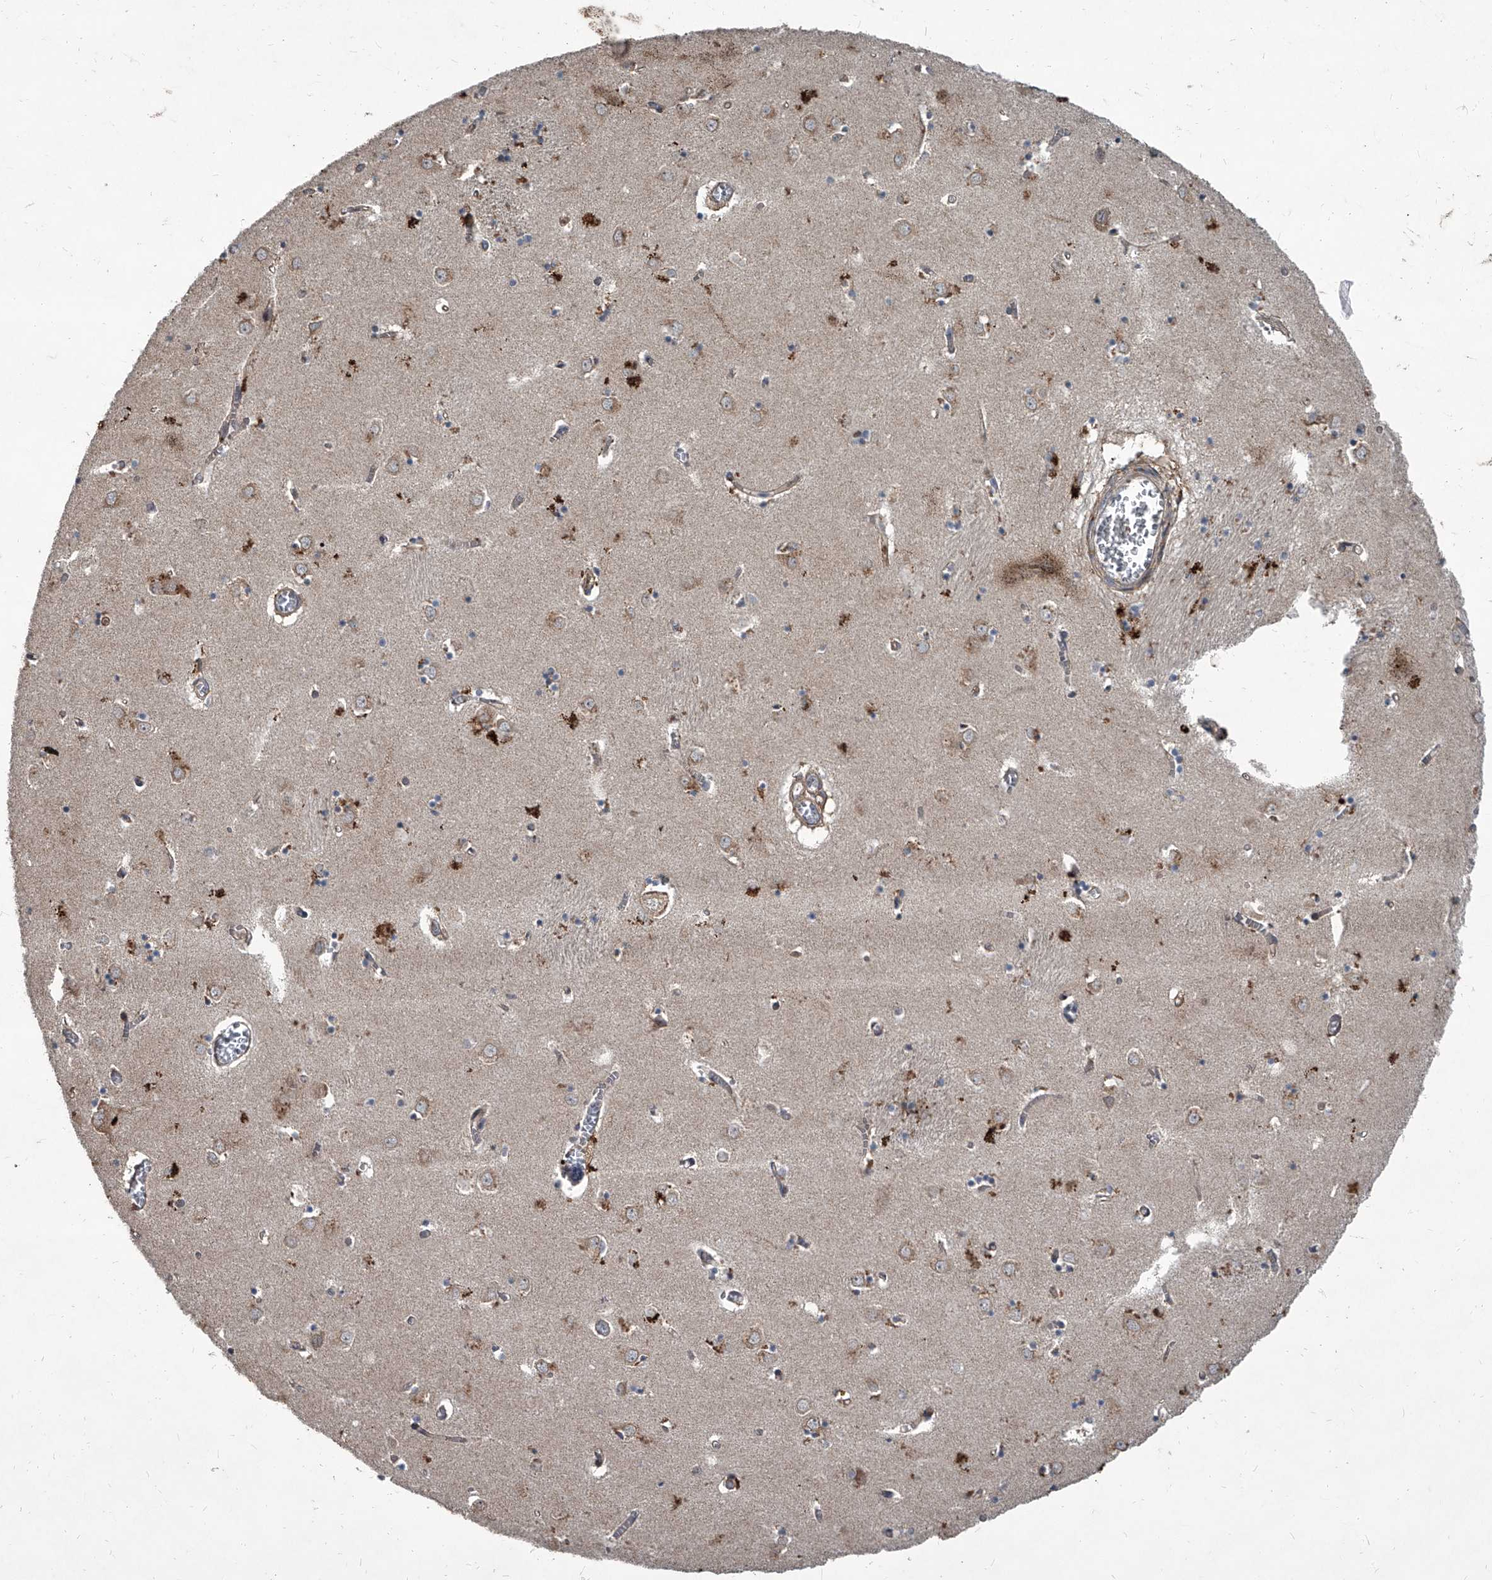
{"staining": {"intensity": "moderate", "quantity": "<25%", "location": "cytoplasmic/membranous"}, "tissue": "caudate", "cell_type": "Glial cells", "image_type": "normal", "snomed": [{"axis": "morphology", "description": "Normal tissue, NOS"}, {"axis": "topography", "description": "Lateral ventricle wall"}], "caption": "Immunohistochemical staining of benign human caudate reveals <25% levels of moderate cytoplasmic/membranous protein staining in about <25% of glial cells.", "gene": "EVA1C", "patient": {"sex": "male", "age": 70}}